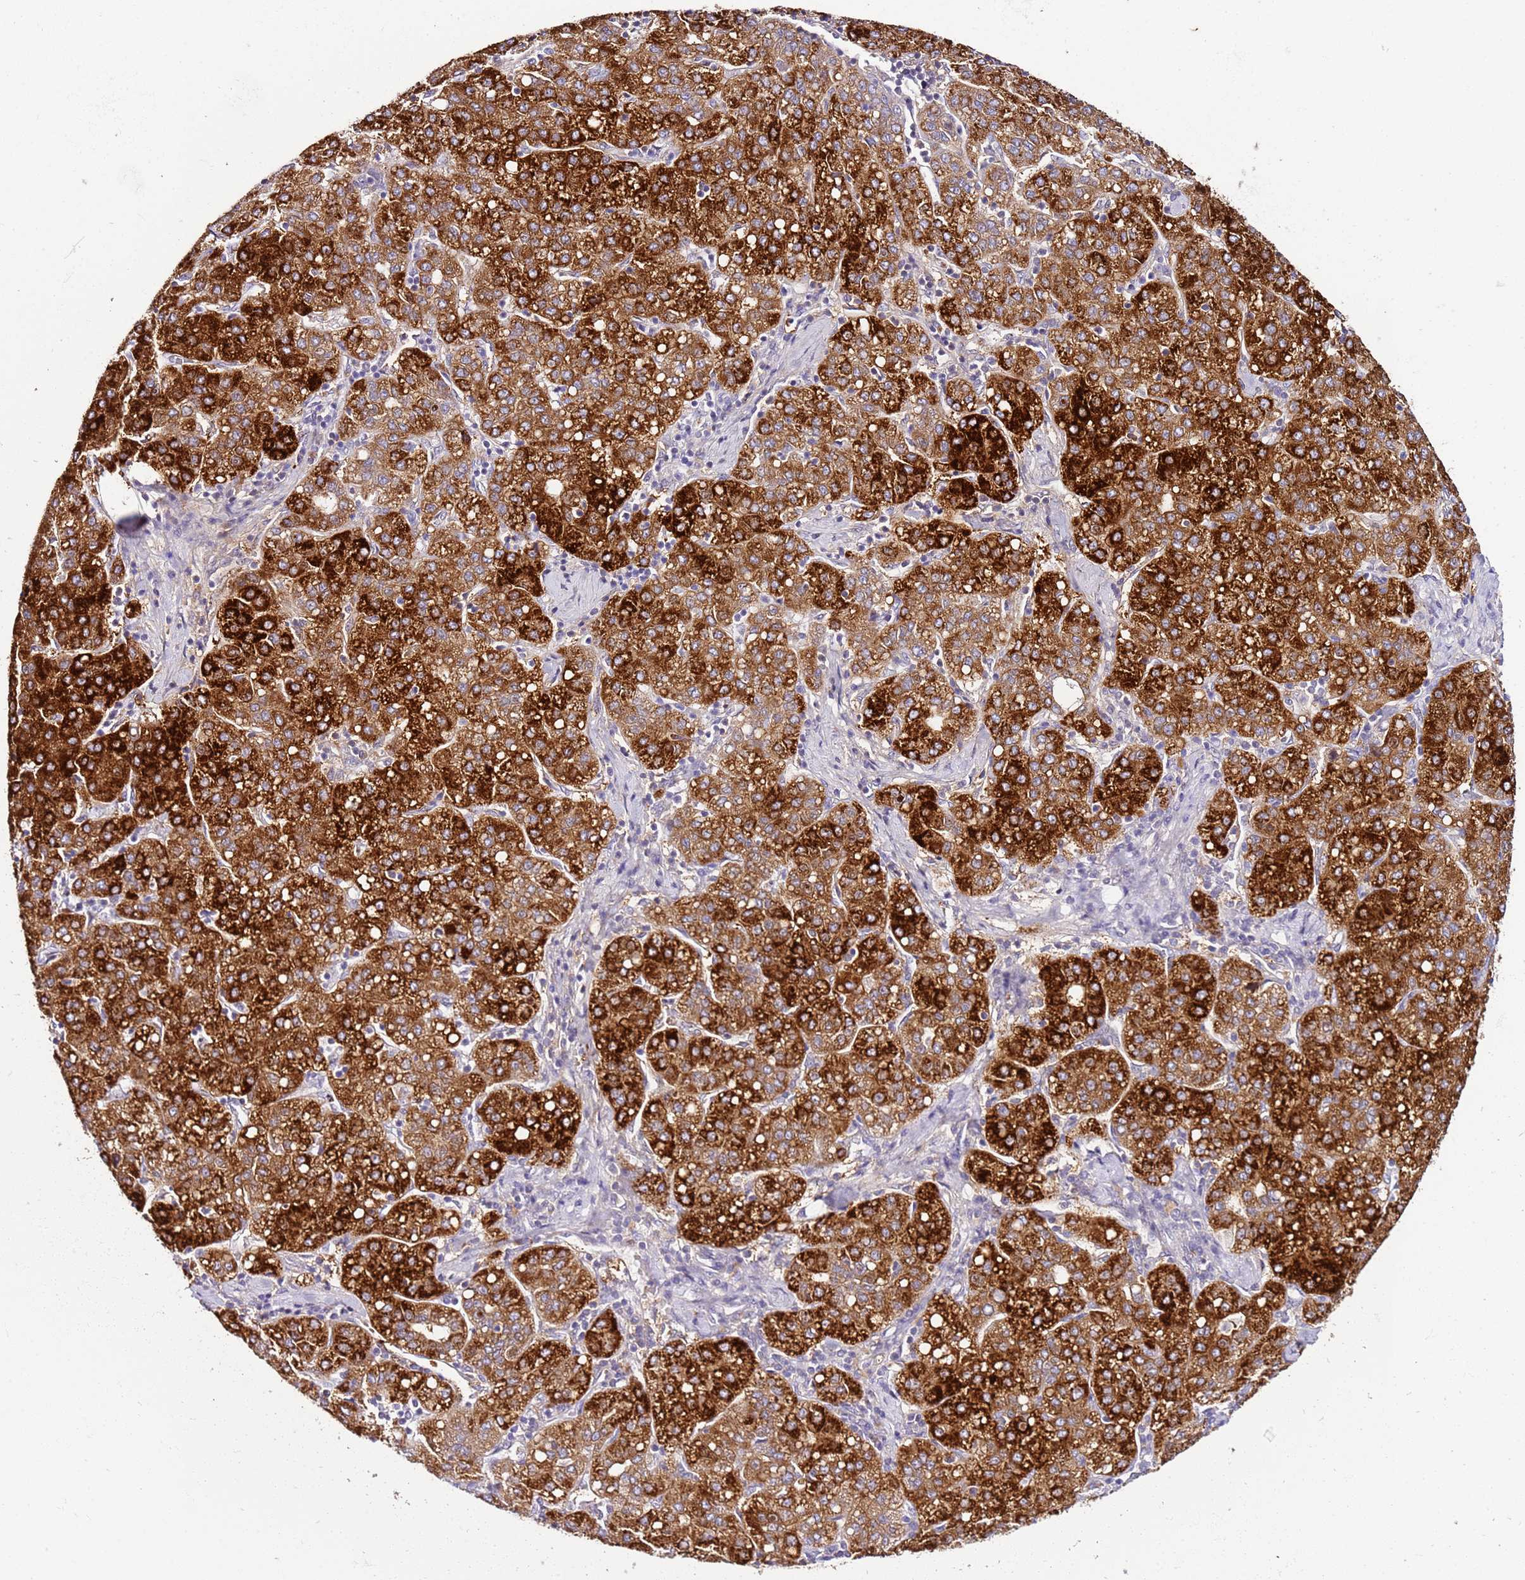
{"staining": {"intensity": "strong", "quantity": ">75%", "location": "cytoplasmic/membranous"}, "tissue": "liver cancer", "cell_type": "Tumor cells", "image_type": "cancer", "snomed": [{"axis": "morphology", "description": "Carcinoma, Hepatocellular, NOS"}, {"axis": "topography", "description": "Liver"}], "caption": "Protein expression analysis of liver cancer shows strong cytoplasmic/membranous positivity in about >75% of tumor cells.", "gene": "HGD", "patient": {"sex": "male", "age": 65}}